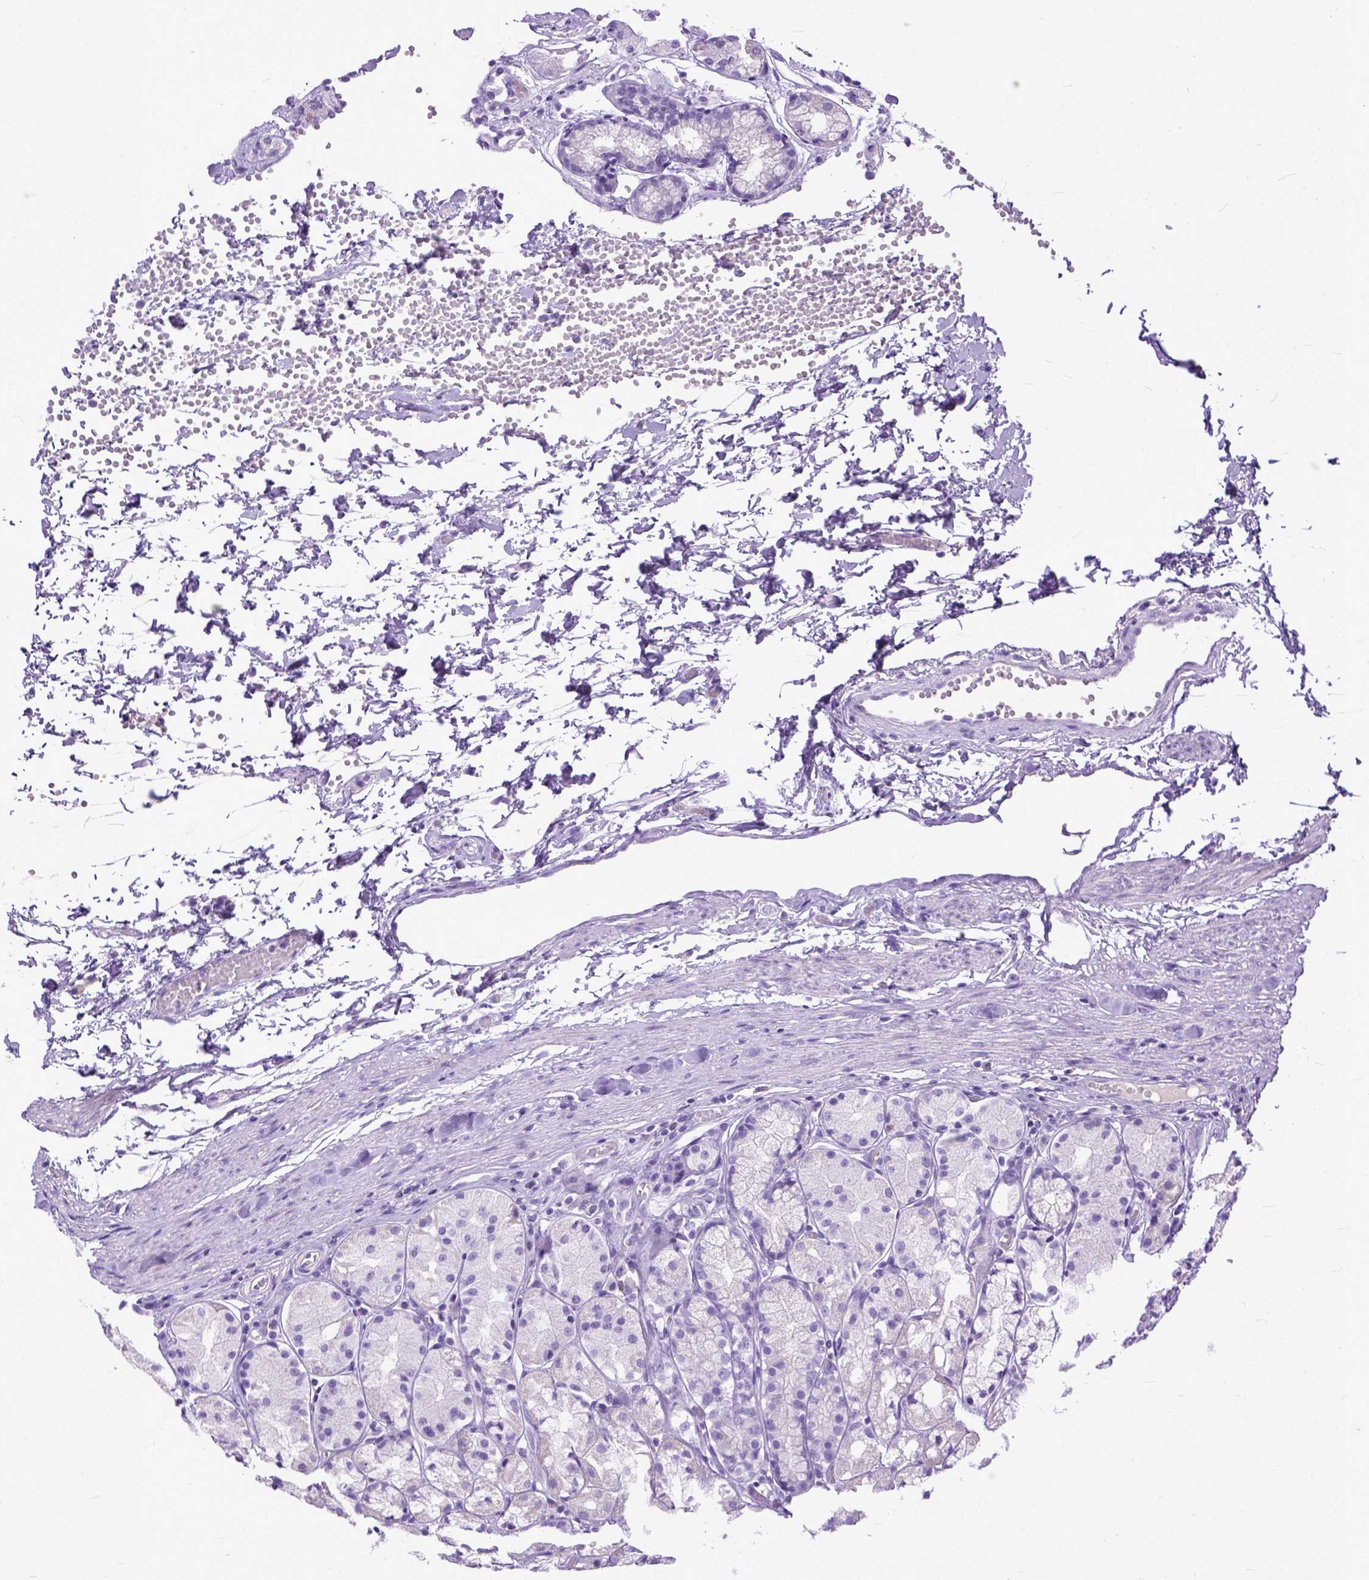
{"staining": {"intensity": "negative", "quantity": "none", "location": "none"}, "tissue": "stomach", "cell_type": "Glandular cells", "image_type": "normal", "snomed": [{"axis": "morphology", "description": "Normal tissue, NOS"}, {"axis": "topography", "description": "Stomach"}], "caption": "Immunohistochemistry (IHC) image of normal stomach stained for a protein (brown), which reveals no expression in glandular cells. (Brightfield microscopy of DAB (3,3'-diaminobenzidine) immunohistochemistry at high magnification).", "gene": "PLK5", "patient": {"sex": "male", "age": 70}}